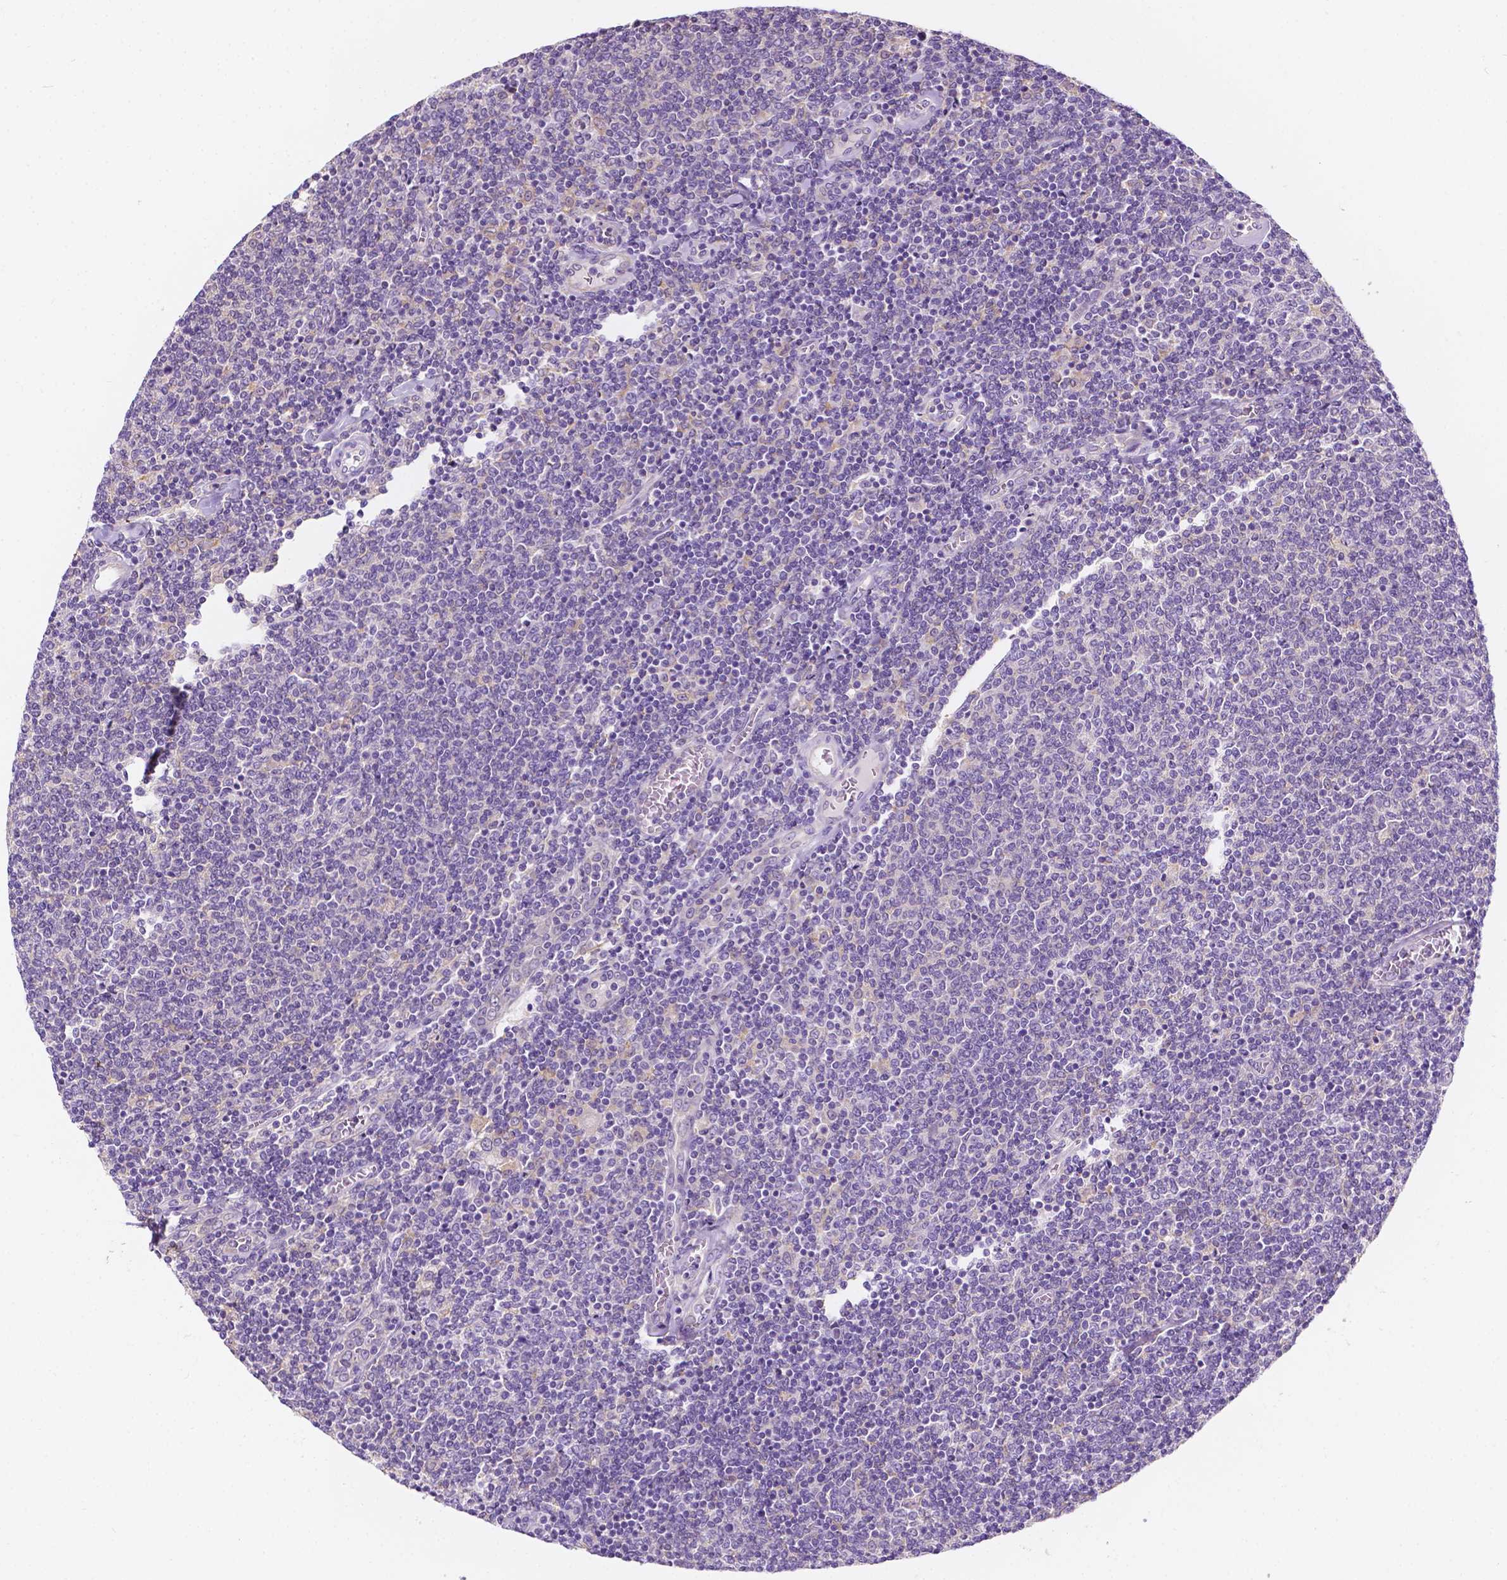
{"staining": {"intensity": "negative", "quantity": "none", "location": "none"}, "tissue": "lymphoma", "cell_type": "Tumor cells", "image_type": "cancer", "snomed": [{"axis": "morphology", "description": "Malignant lymphoma, non-Hodgkin's type, Low grade"}, {"axis": "topography", "description": "Lymph node"}], "caption": "Image shows no significant protein expression in tumor cells of malignant lymphoma, non-Hodgkin's type (low-grade). (DAB IHC, high magnification).", "gene": "SIRT2", "patient": {"sex": "male", "age": 52}}